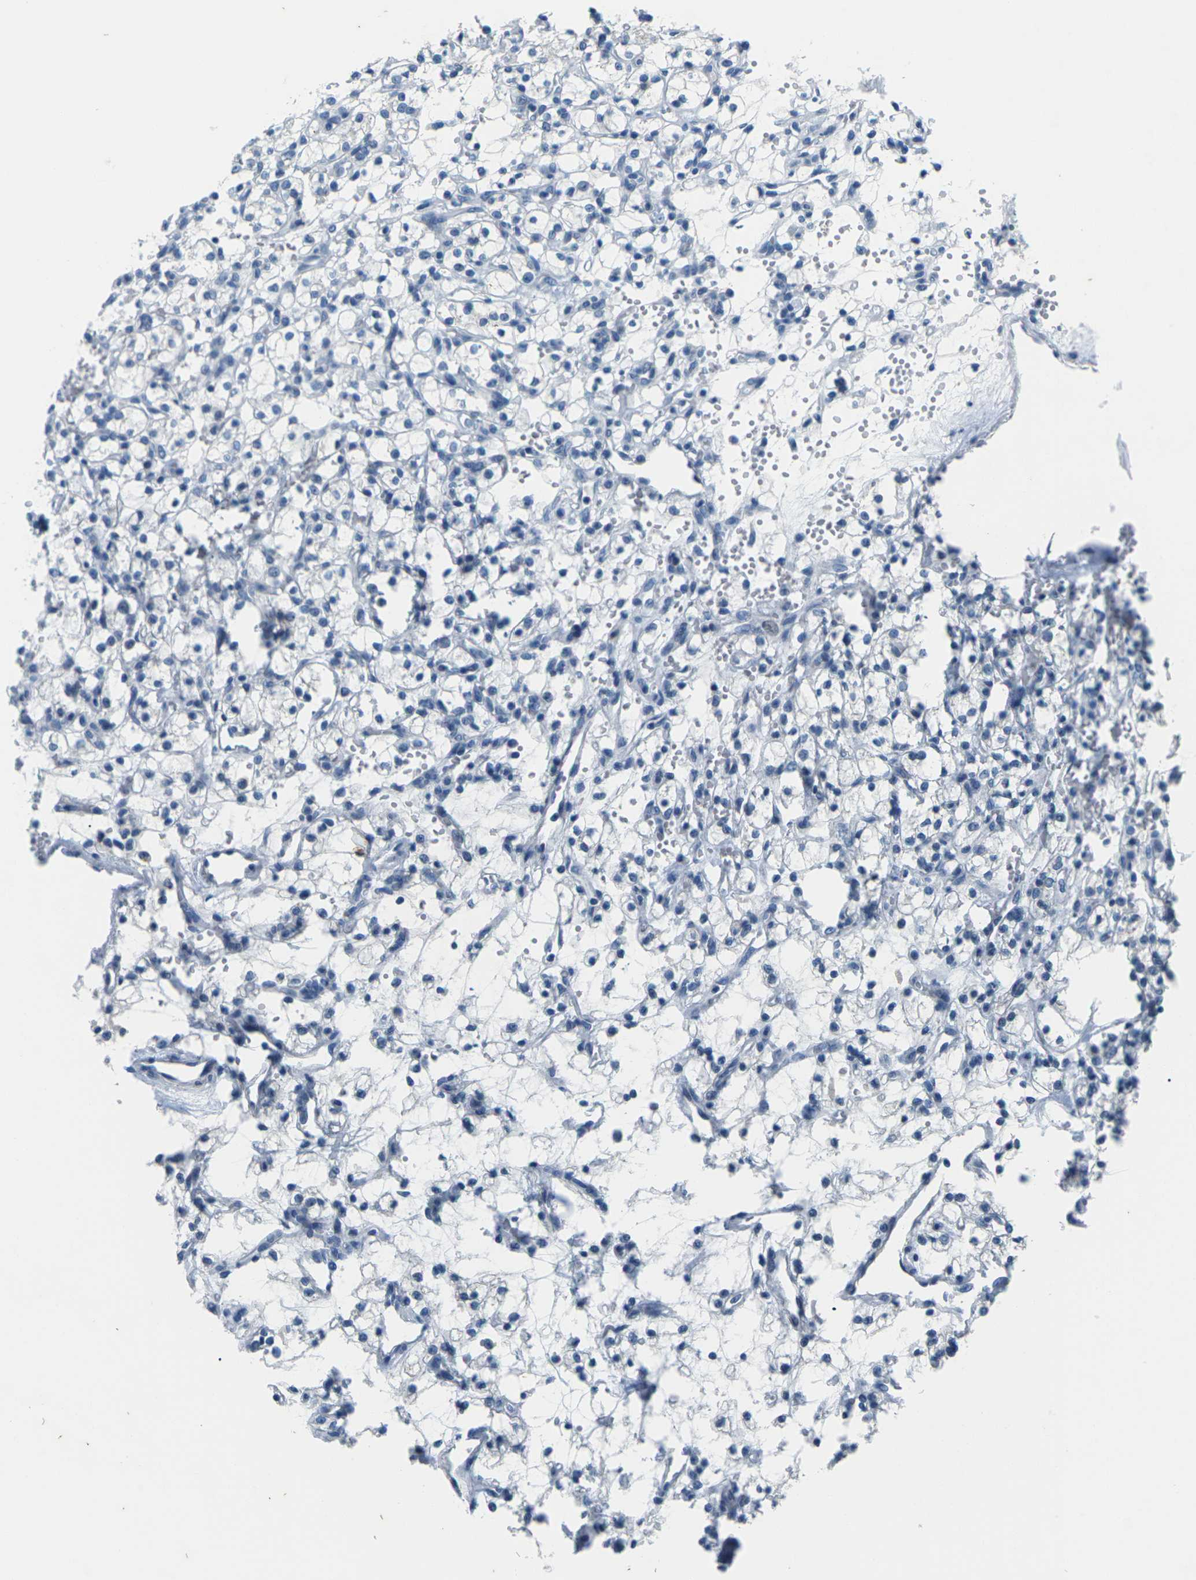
{"staining": {"intensity": "negative", "quantity": "none", "location": "none"}, "tissue": "renal cancer", "cell_type": "Tumor cells", "image_type": "cancer", "snomed": [{"axis": "morphology", "description": "Adenocarcinoma, NOS"}, {"axis": "topography", "description": "Kidney"}], "caption": "There is no significant positivity in tumor cells of adenocarcinoma (renal). The staining was performed using DAB to visualize the protein expression in brown, while the nuclei were stained in blue with hematoxylin (Magnification: 20x).", "gene": "UMOD", "patient": {"sex": "female", "age": 60}}